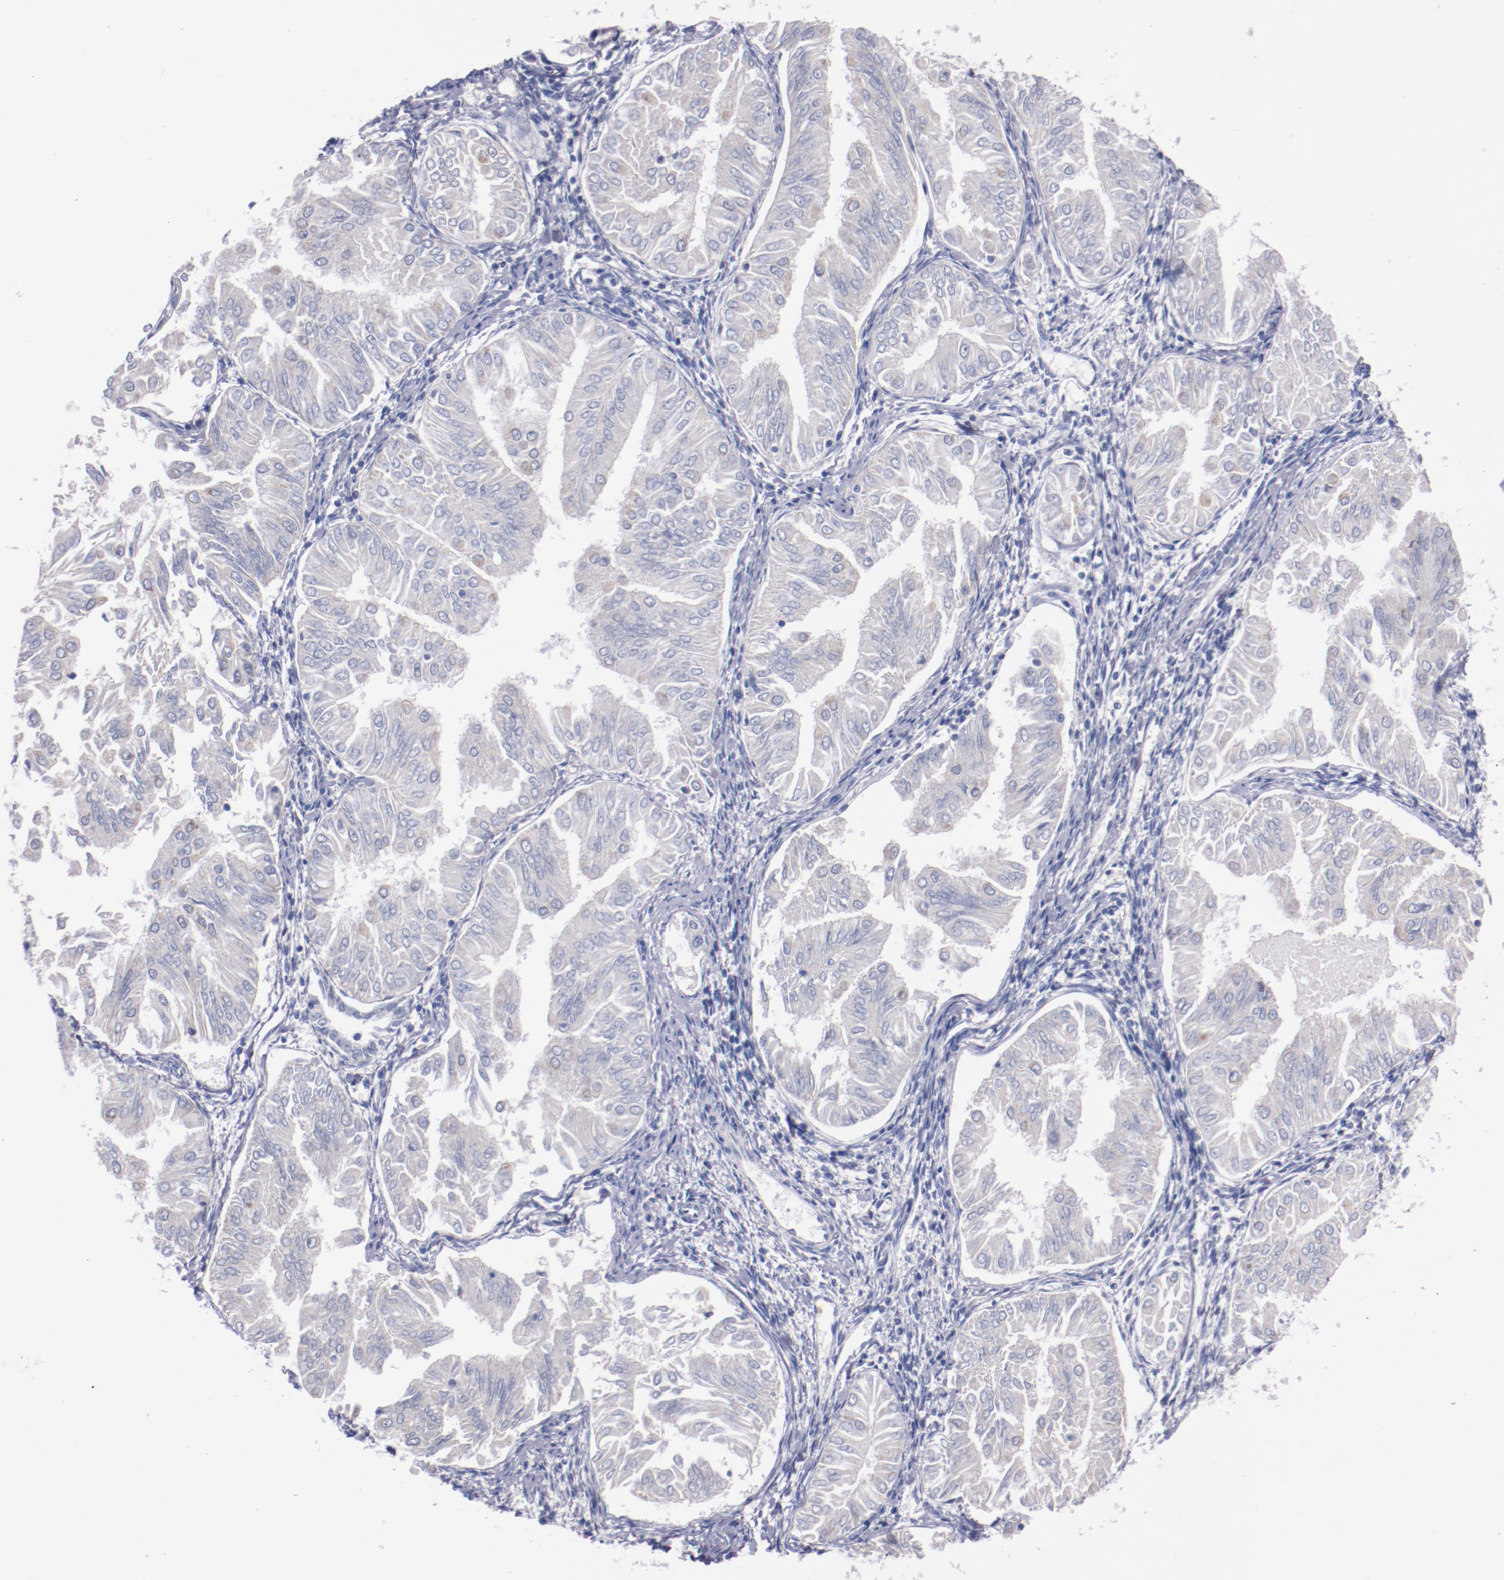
{"staining": {"intensity": "negative", "quantity": "none", "location": "none"}, "tissue": "endometrial cancer", "cell_type": "Tumor cells", "image_type": "cancer", "snomed": [{"axis": "morphology", "description": "Adenocarcinoma, NOS"}, {"axis": "topography", "description": "Endometrium"}], "caption": "A high-resolution micrograph shows IHC staining of endometrial cancer (adenocarcinoma), which displays no significant staining in tumor cells.", "gene": "CNTNAP2", "patient": {"sex": "female", "age": 53}}